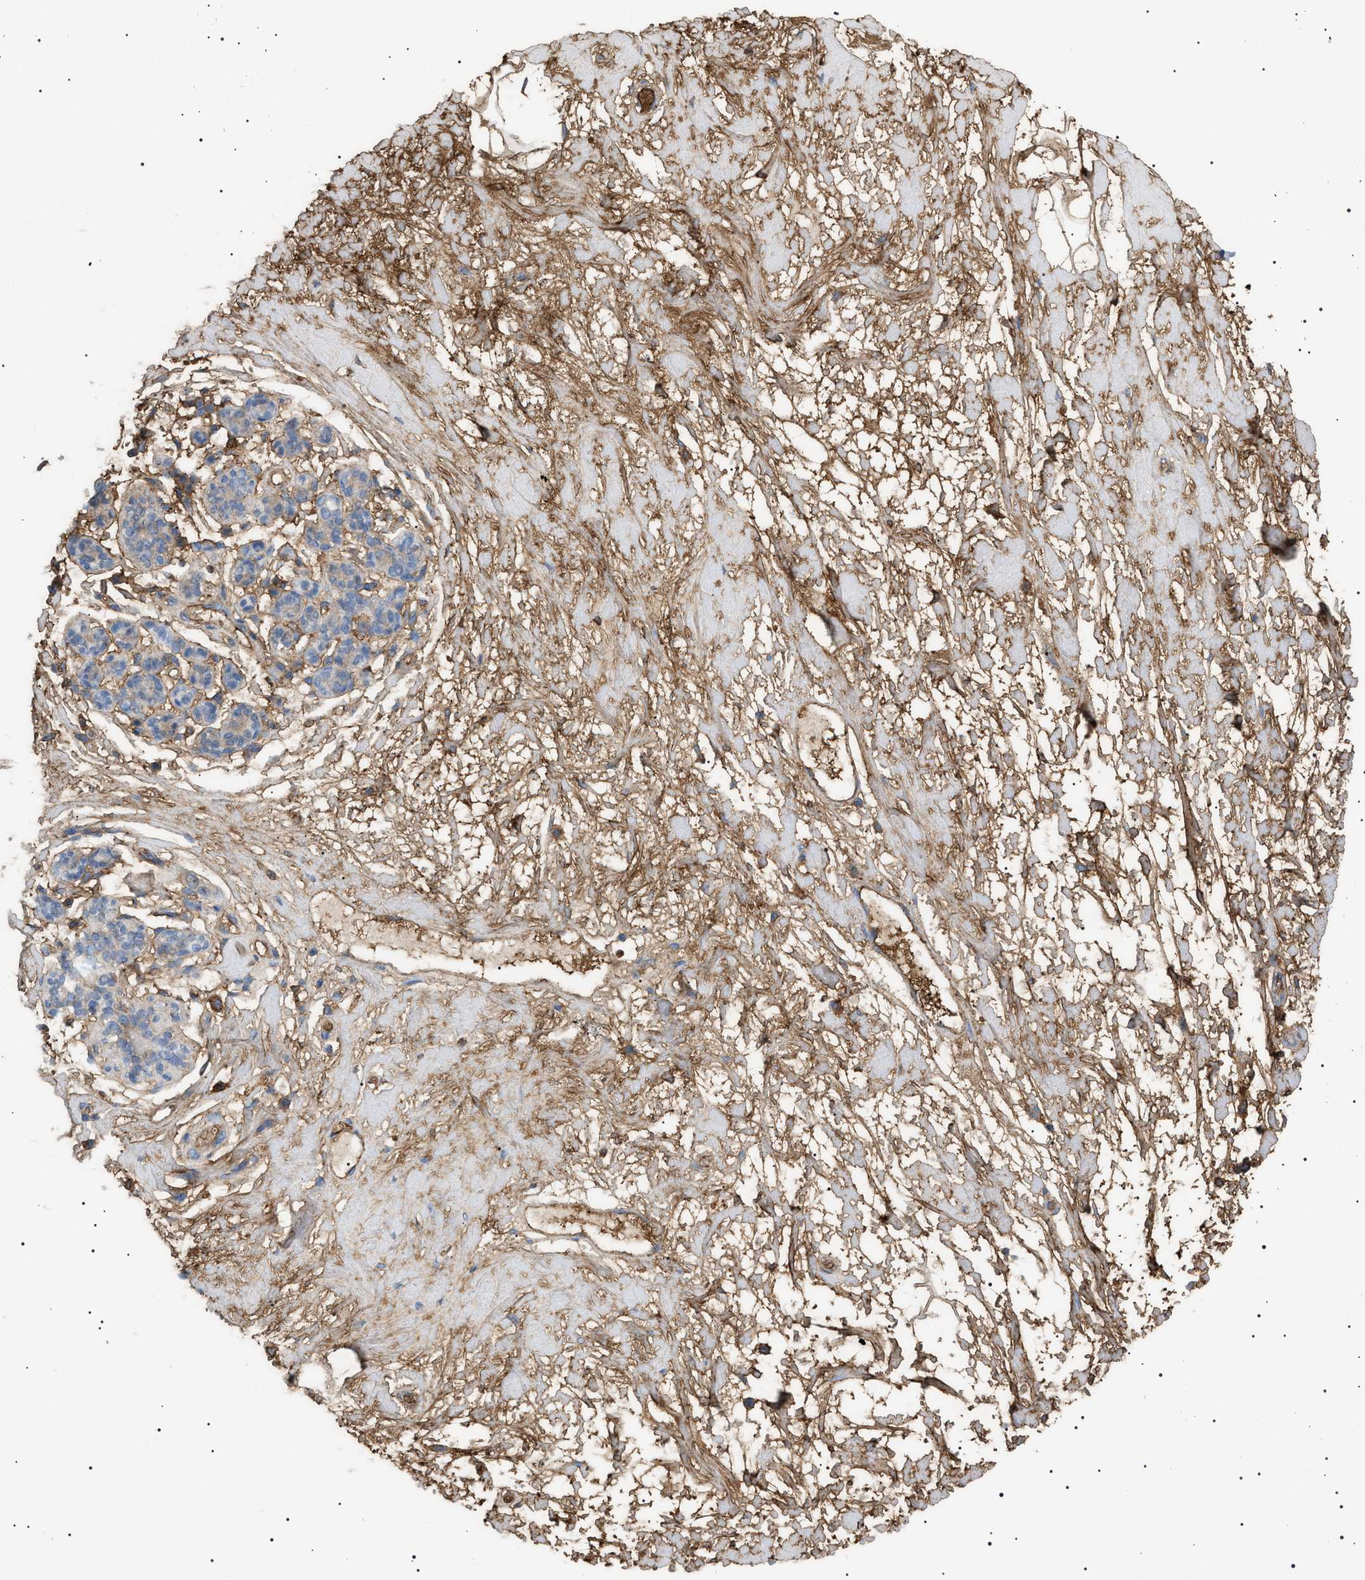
{"staining": {"intensity": "weak", "quantity": ">75%", "location": "cytoplasmic/membranous"}, "tissue": "breast", "cell_type": "Adipocytes", "image_type": "normal", "snomed": [{"axis": "morphology", "description": "Normal tissue, NOS"}, {"axis": "morphology", "description": "Lobular carcinoma"}, {"axis": "topography", "description": "Breast"}], "caption": "Approximately >75% of adipocytes in unremarkable human breast reveal weak cytoplasmic/membranous protein positivity as visualized by brown immunohistochemical staining.", "gene": "LPA", "patient": {"sex": "female", "age": 59}}